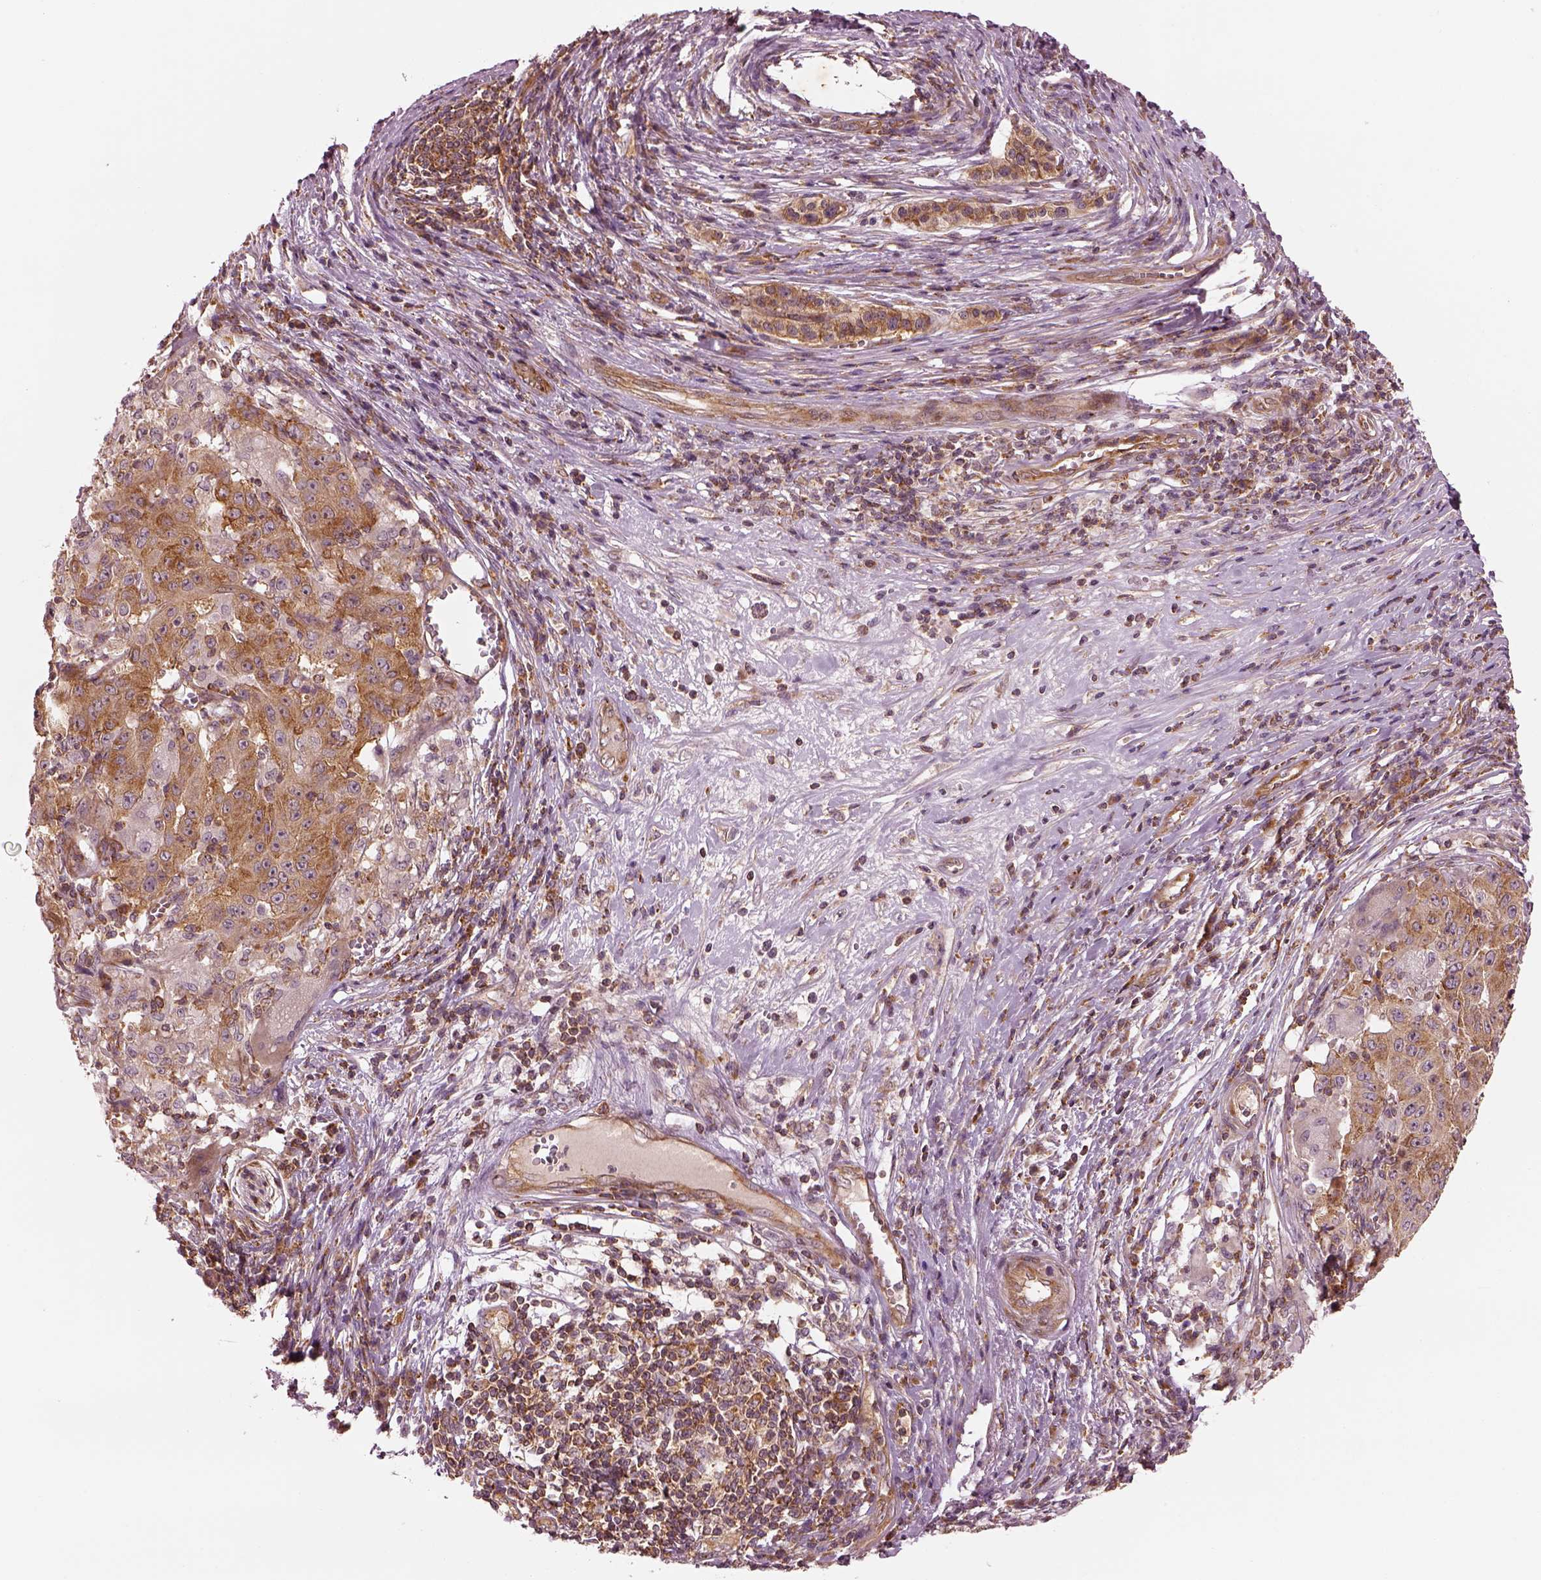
{"staining": {"intensity": "moderate", "quantity": "25%-75%", "location": "cytoplasmic/membranous"}, "tissue": "pancreatic cancer", "cell_type": "Tumor cells", "image_type": "cancer", "snomed": [{"axis": "morphology", "description": "Adenocarcinoma, NOS"}, {"axis": "topography", "description": "Pancreas"}], "caption": "Human pancreatic cancer stained for a protein (brown) reveals moderate cytoplasmic/membranous positive staining in about 25%-75% of tumor cells.", "gene": "LSM14A", "patient": {"sex": "male", "age": 63}}